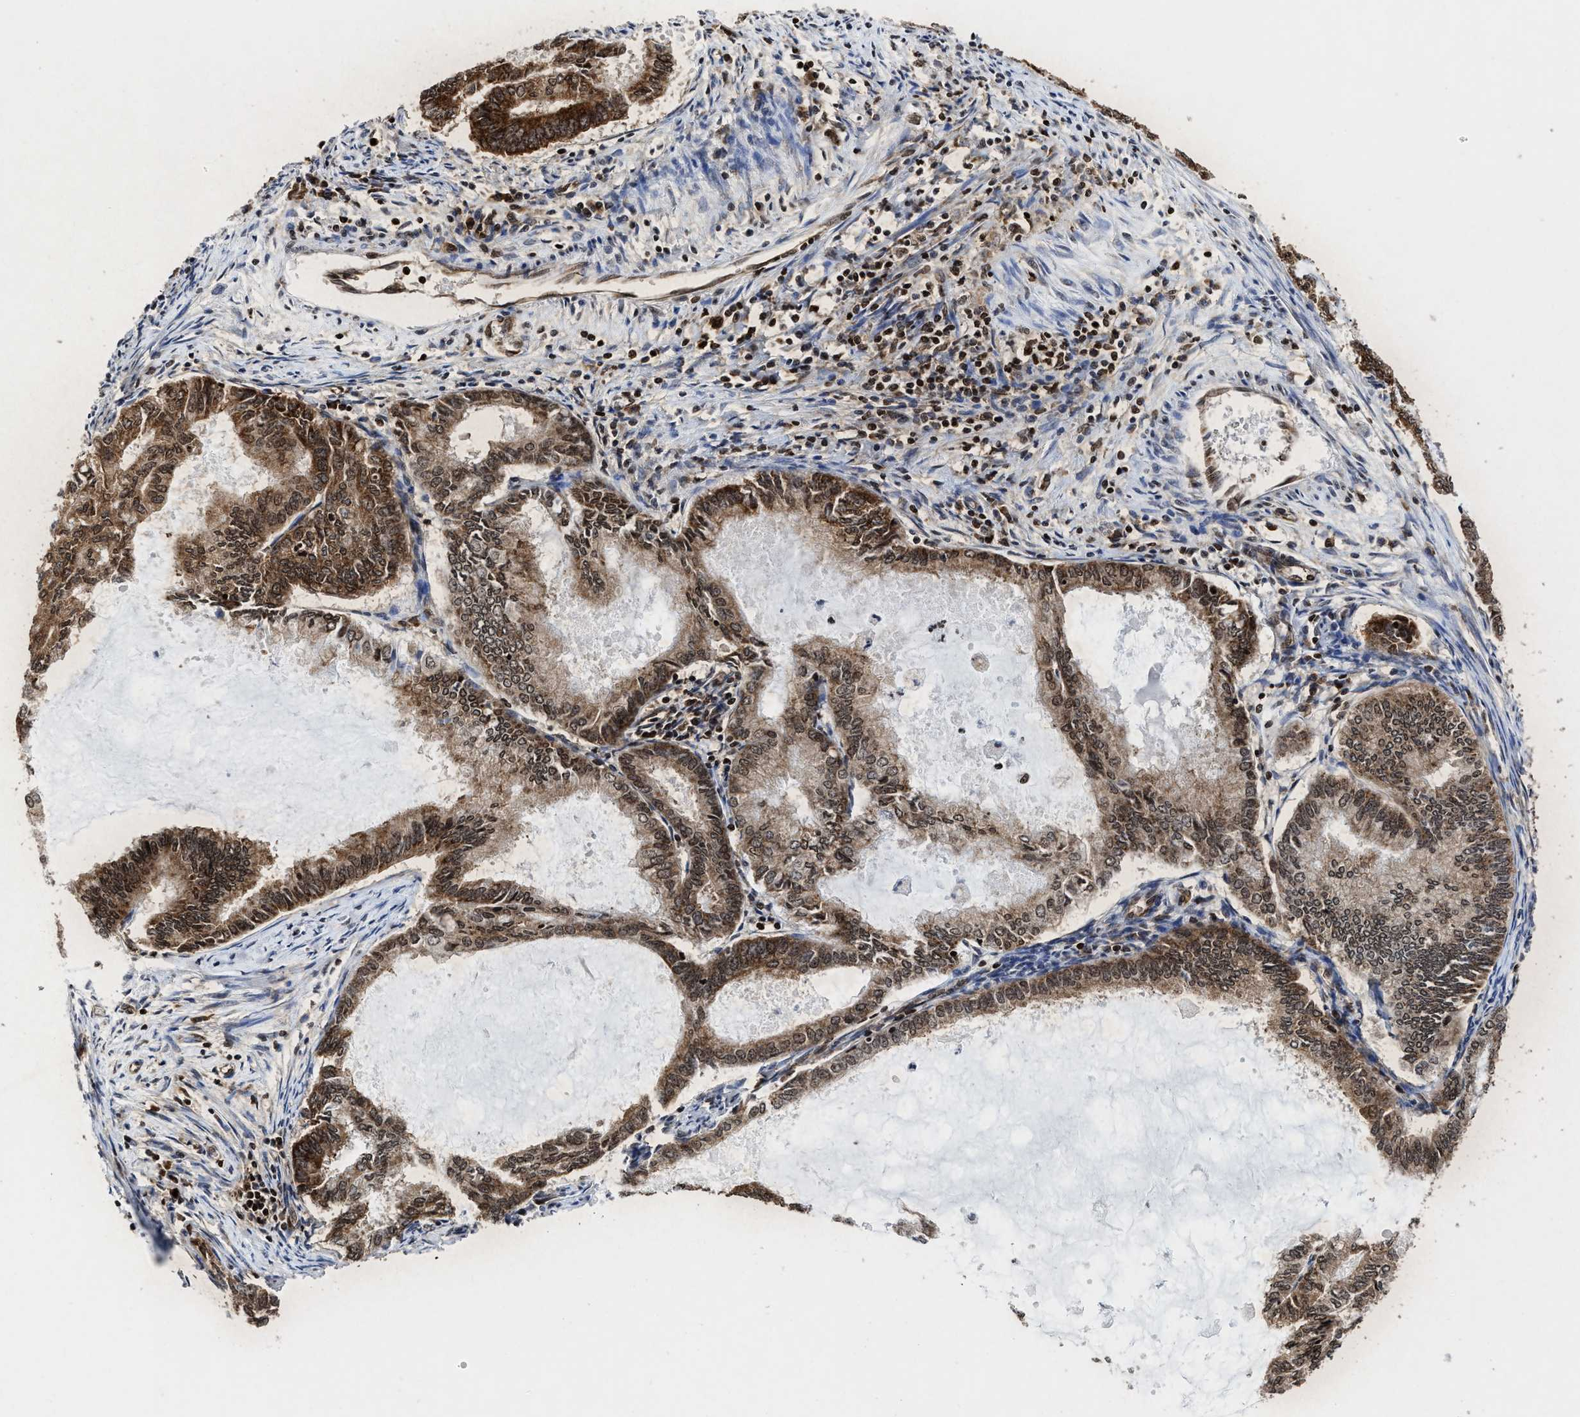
{"staining": {"intensity": "moderate", "quantity": ">75%", "location": "cytoplasmic/membranous,nuclear"}, "tissue": "endometrial cancer", "cell_type": "Tumor cells", "image_type": "cancer", "snomed": [{"axis": "morphology", "description": "Adenocarcinoma, NOS"}, {"axis": "topography", "description": "Endometrium"}], "caption": "Immunohistochemical staining of human endometrial adenocarcinoma reveals medium levels of moderate cytoplasmic/membranous and nuclear expression in about >75% of tumor cells.", "gene": "ALYREF", "patient": {"sex": "female", "age": 86}}